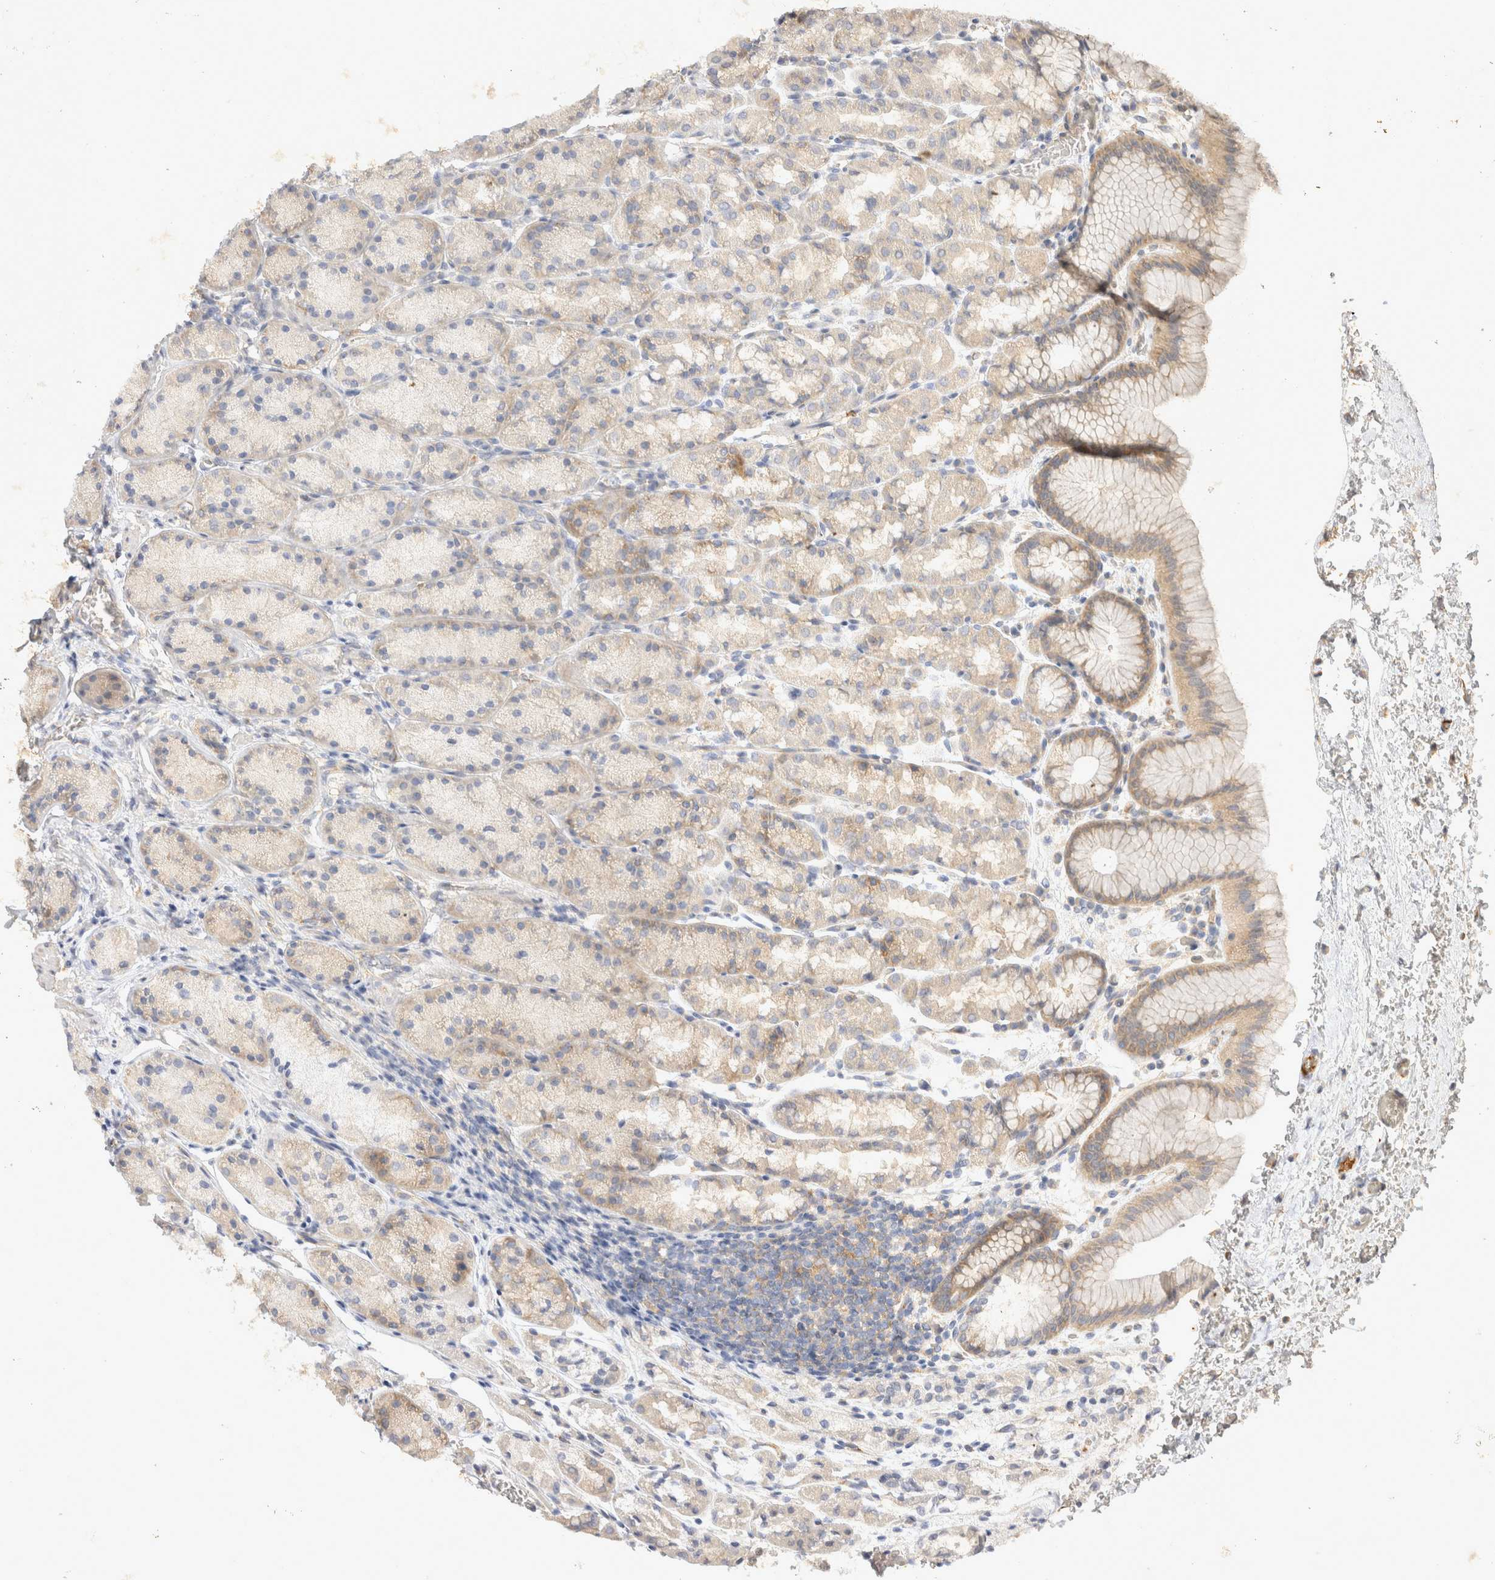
{"staining": {"intensity": "weak", "quantity": "25%-75%", "location": "cytoplasmic/membranous"}, "tissue": "stomach", "cell_type": "Glandular cells", "image_type": "normal", "snomed": [{"axis": "morphology", "description": "Normal tissue, NOS"}, {"axis": "topography", "description": "Stomach"}], "caption": "Immunohistochemical staining of unremarkable stomach displays weak cytoplasmic/membranous protein positivity in approximately 25%-75% of glandular cells. Nuclei are stained in blue.", "gene": "EIF4G3", "patient": {"sex": "male", "age": 42}}